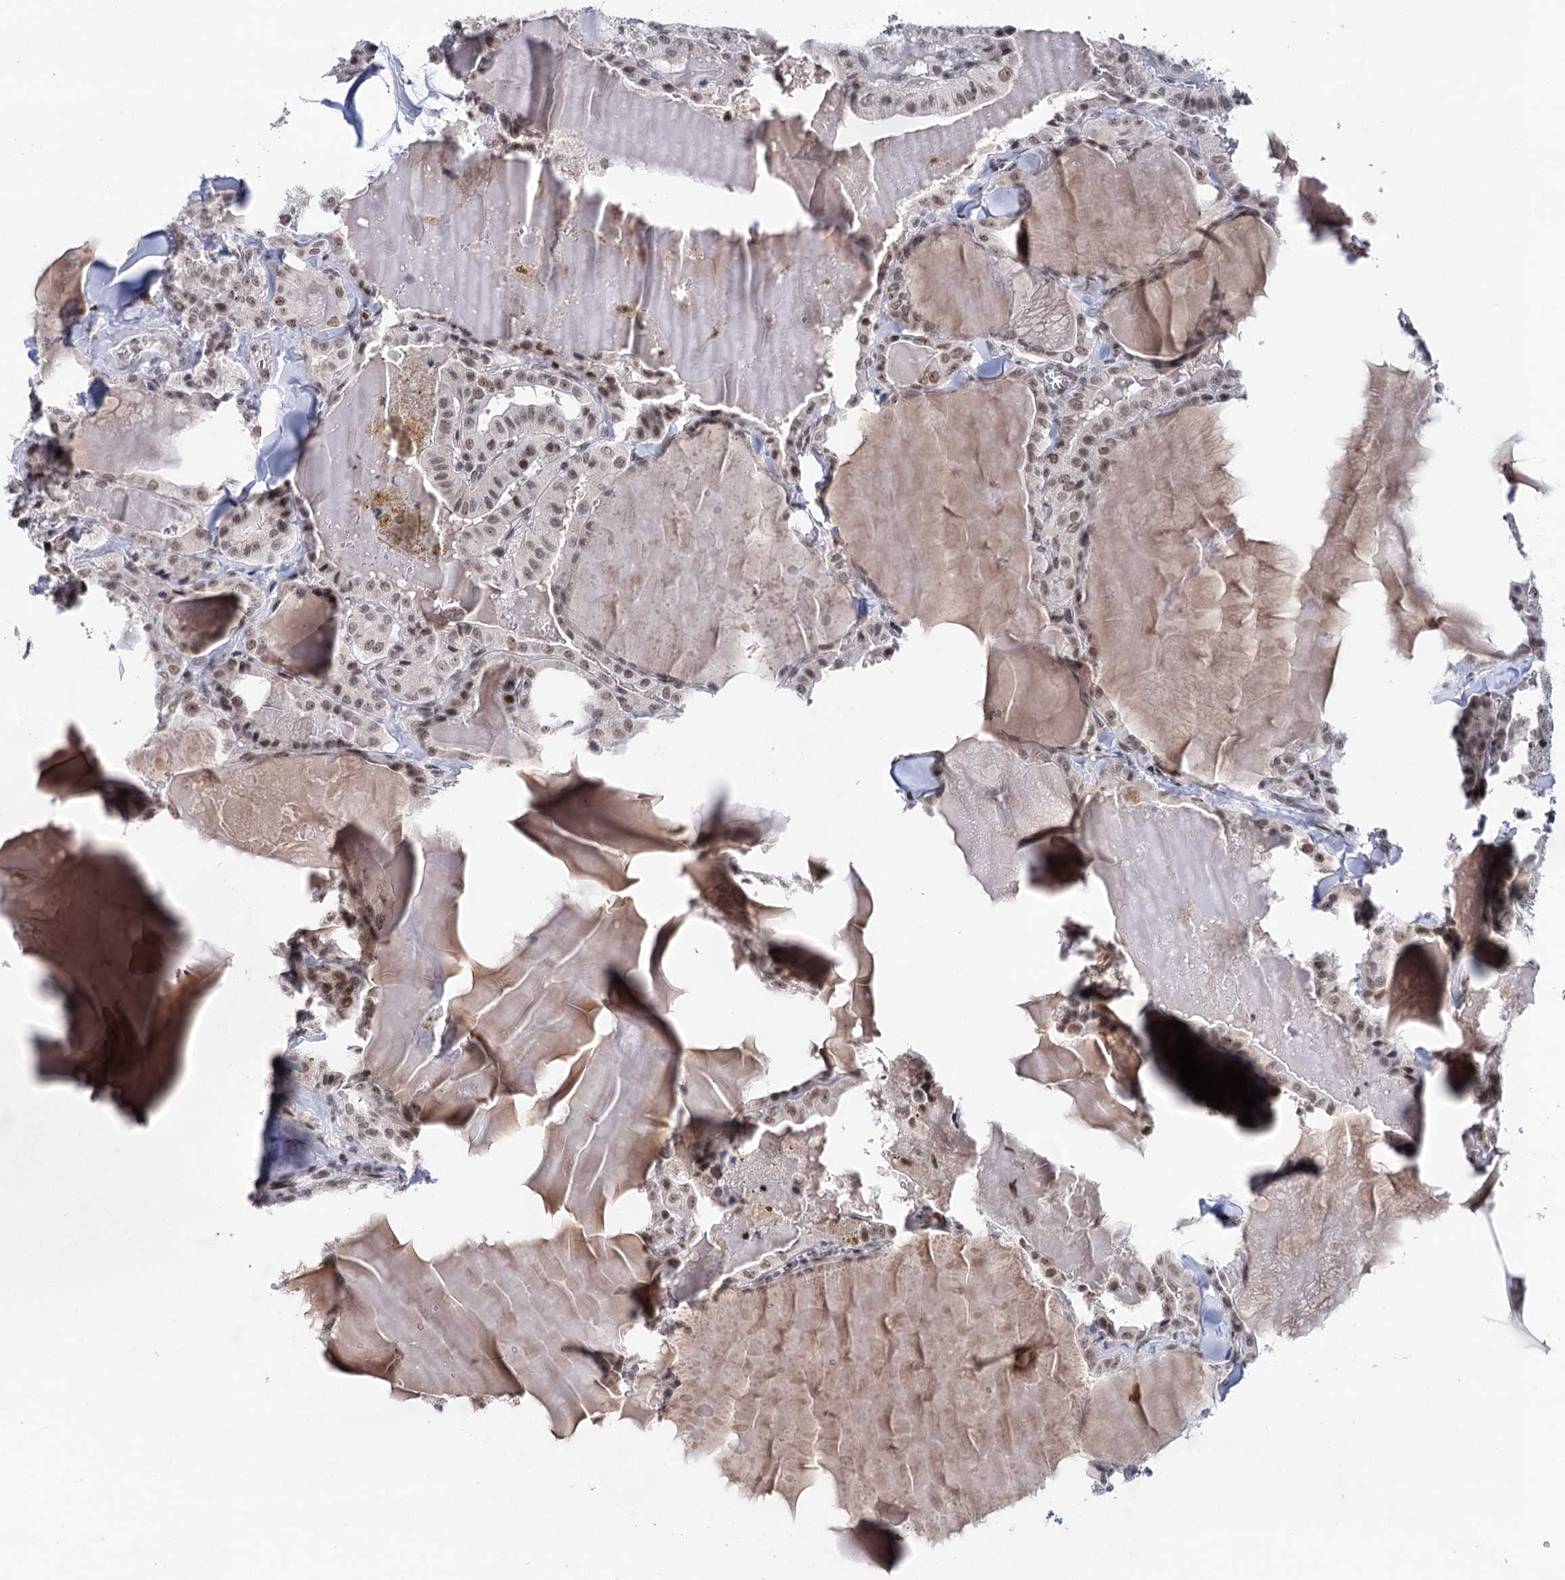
{"staining": {"intensity": "moderate", "quantity": ">75%", "location": "nuclear"}, "tissue": "thyroid cancer", "cell_type": "Tumor cells", "image_type": "cancer", "snomed": [{"axis": "morphology", "description": "Papillary adenocarcinoma, NOS"}, {"axis": "topography", "description": "Thyroid gland"}], "caption": "Moderate nuclear protein staining is seen in approximately >75% of tumor cells in thyroid papillary adenocarcinoma. (IHC, brightfield microscopy, high magnification).", "gene": "ZCCHC10", "patient": {"sex": "male", "age": 52}}